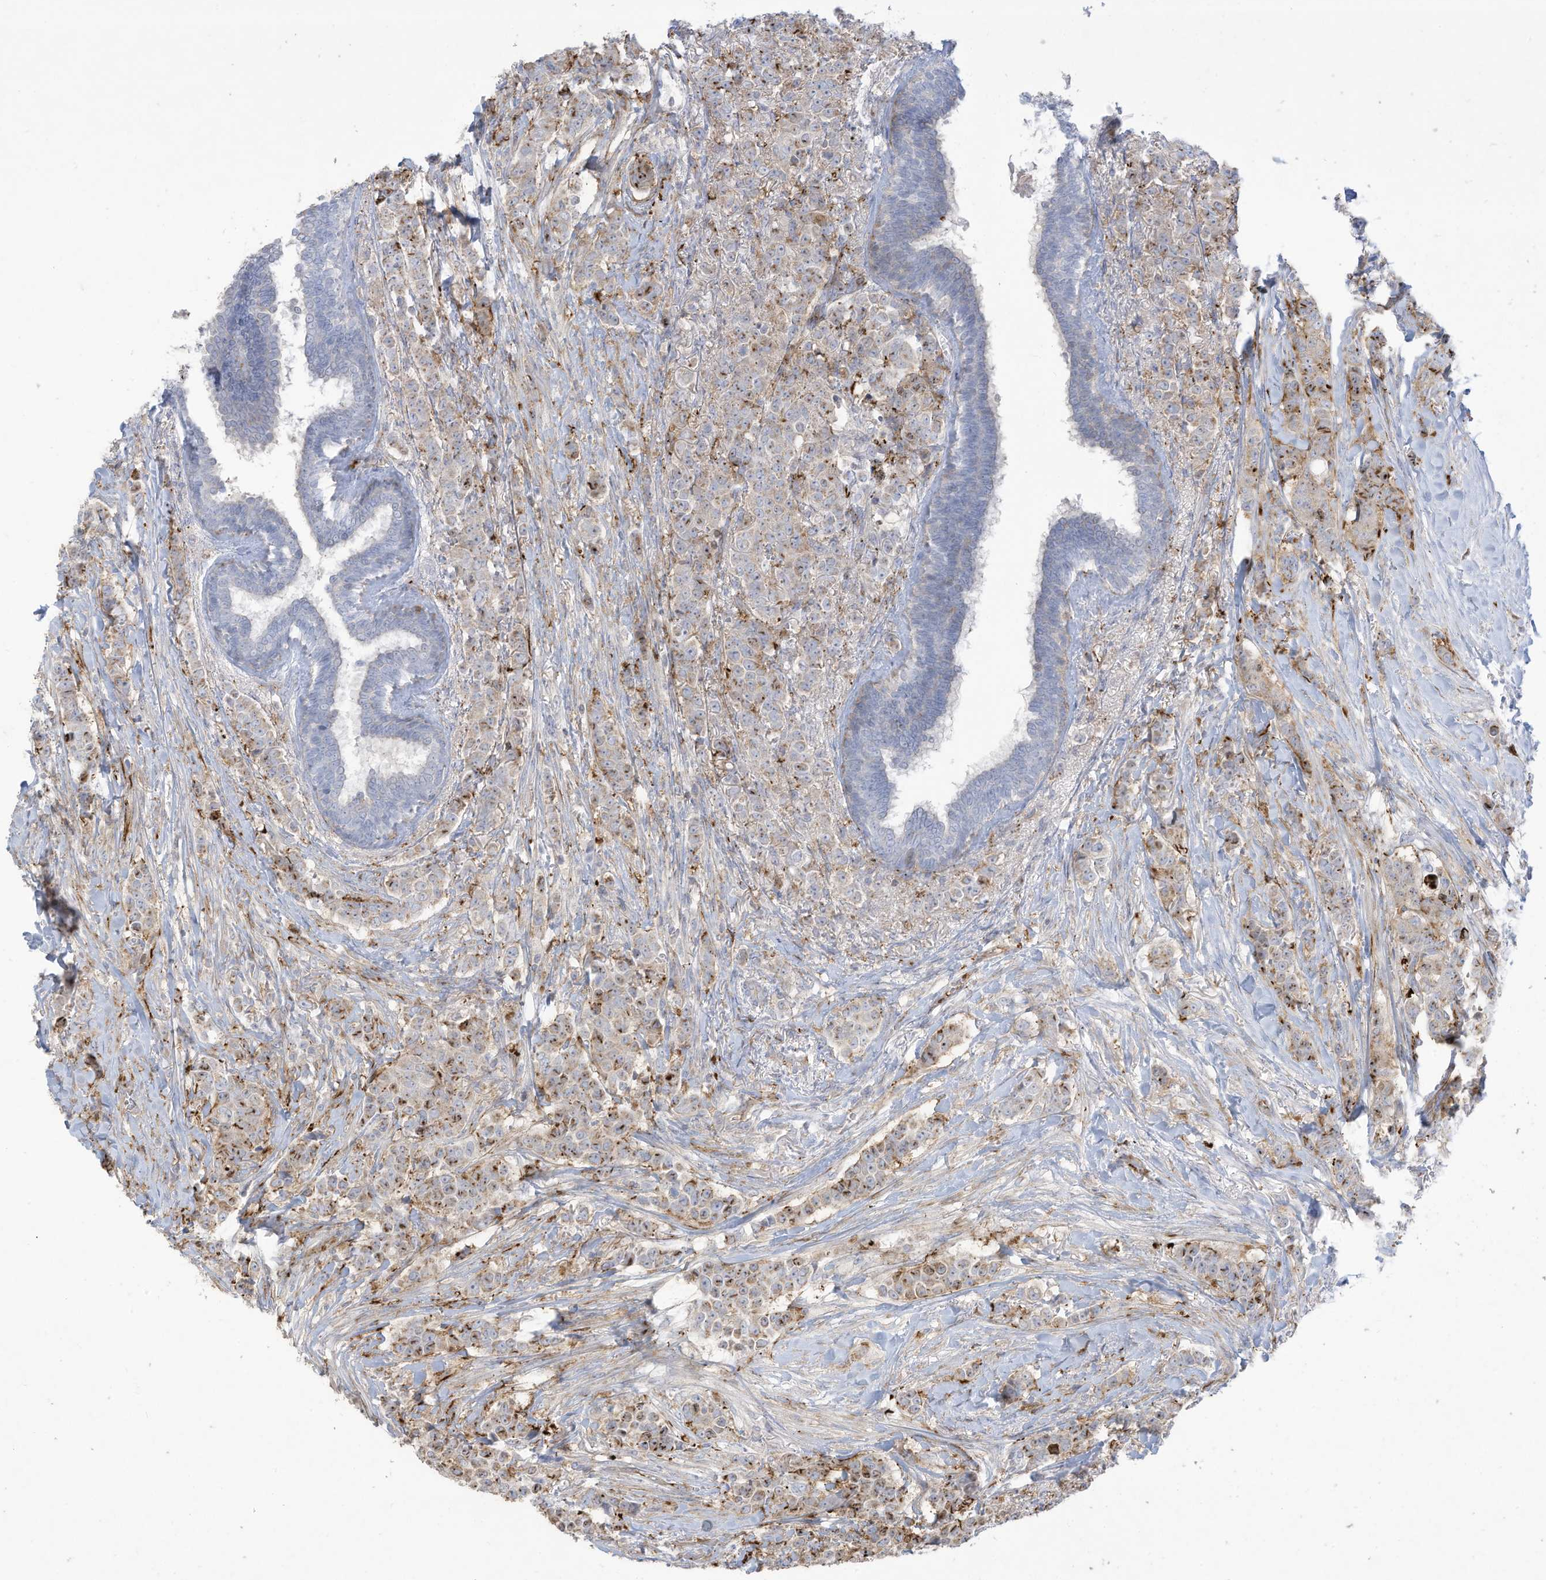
{"staining": {"intensity": "moderate", "quantity": "<25%", "location": "cytoplasmic/membranous"}, "tissue": "breast cancer", "cell_type": "Tumor cells", "image_type": "cancer", "snomed": [{"axis": "morphology", "description": "Duct carcinoma"}, {"axis": "topography", "description": "Breast"}], "caption": "A brown stain highlights moderate cytoplasmic/membranous staining of a protein in invasive ductal carcinoma (breast) tumor cells. (brown staining indicates protein expression, while blue staining denotes nuclei).", "gene": "THNSL2", "patient": {"sex": "female", "age": 40}}